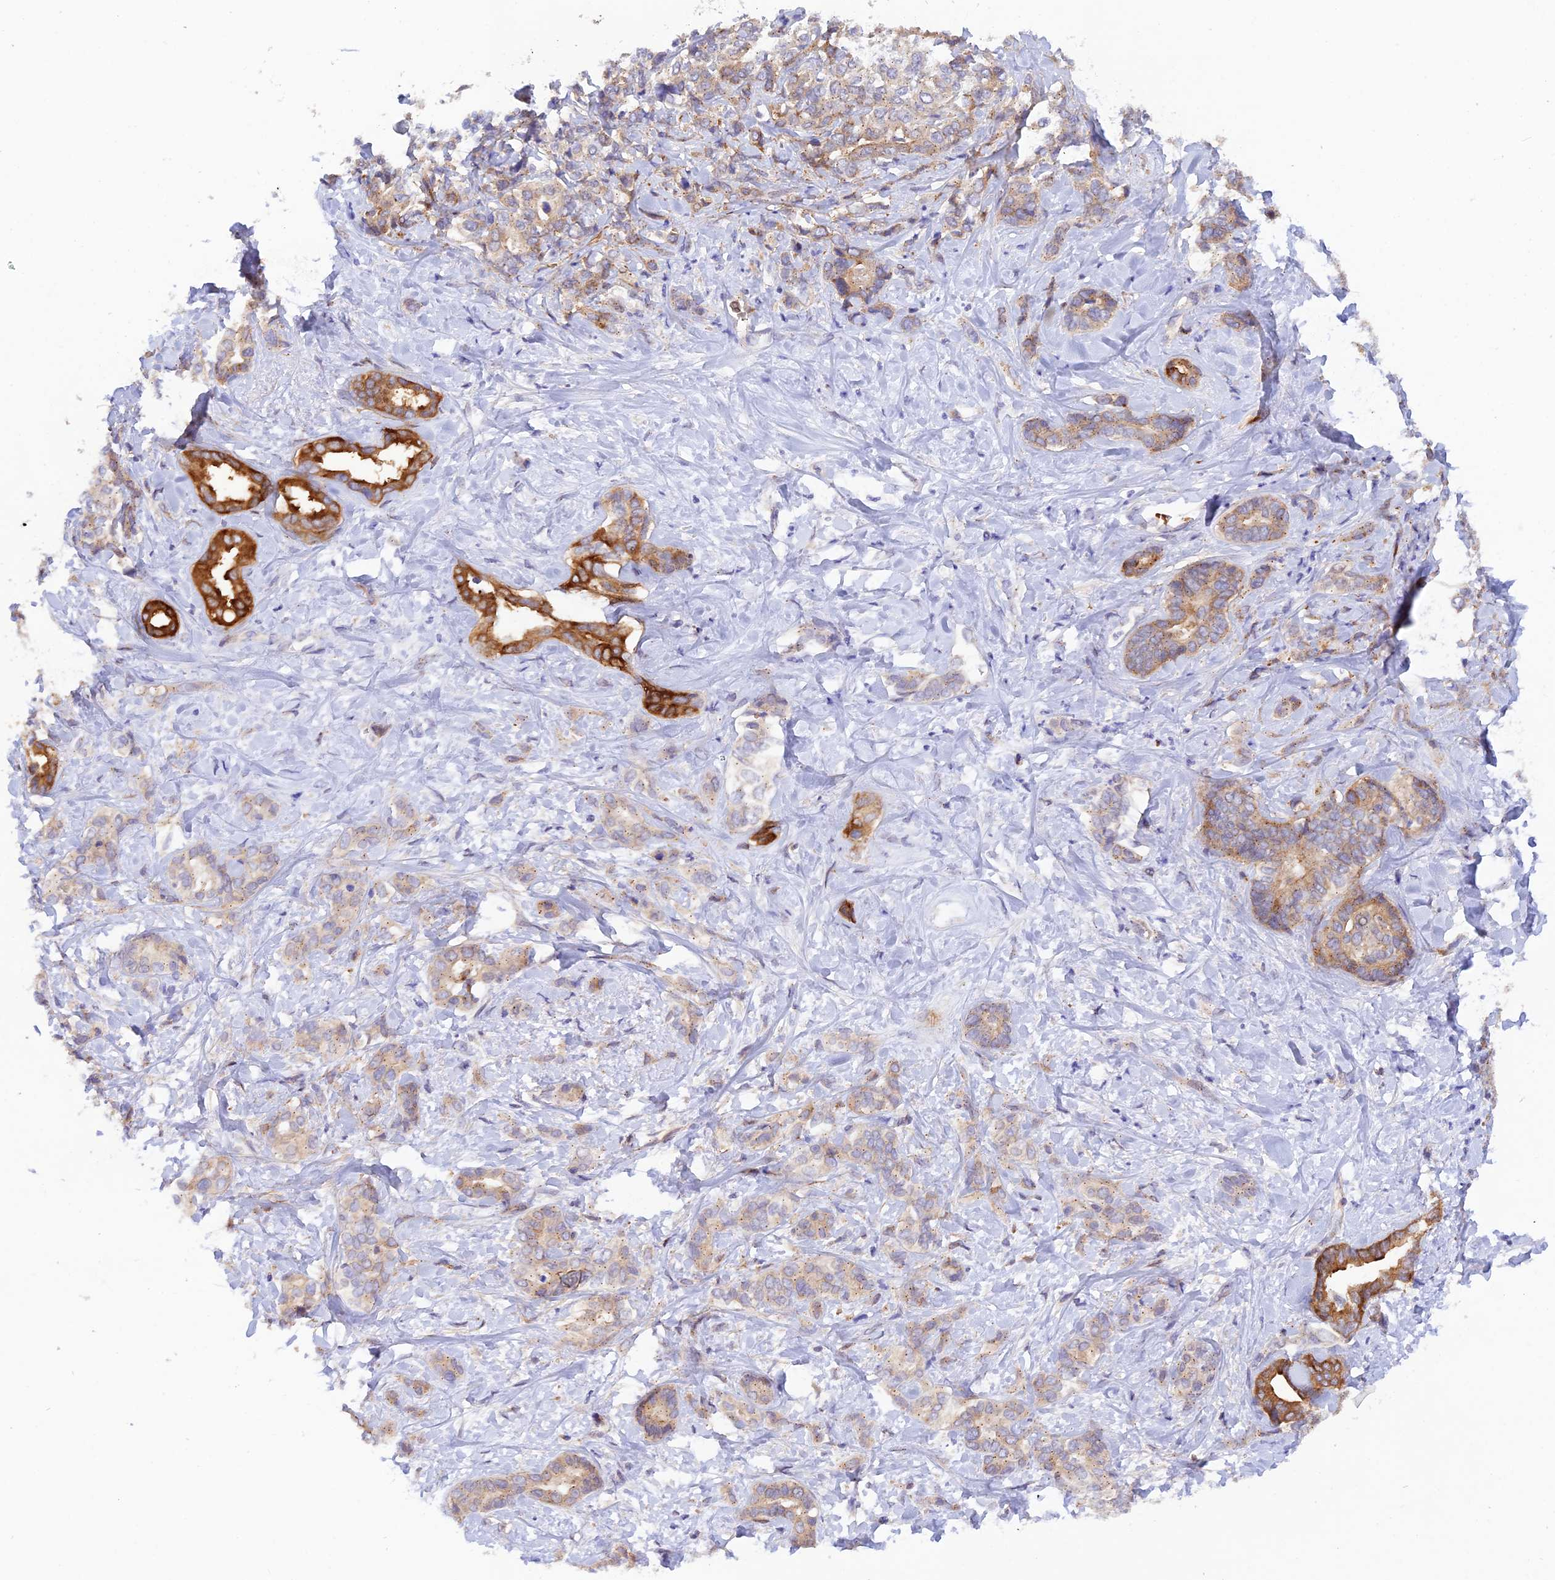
{"staining": {"intensity": "strong", "quantity": "25%-75%", "location": "cytoplasmic/membranous"}, "tissue": "liver cancer", "cell_type": "Tumor cells", "image_type": "cancer", "snomed": [{"axis": "morphology", "description": "Cholangiocarcinoma"}, {"axis": "topography", "description": "Liver"}], "caption": "This is an image of immunohistochemistry (IHC) staining of liver cancer (cholangiocarcinoma), which shows strong staining in the cytoplasmic/membranous of tumor cells.", "gene": "WDFY4", "patient": {"sex": "female", "age": 77}}